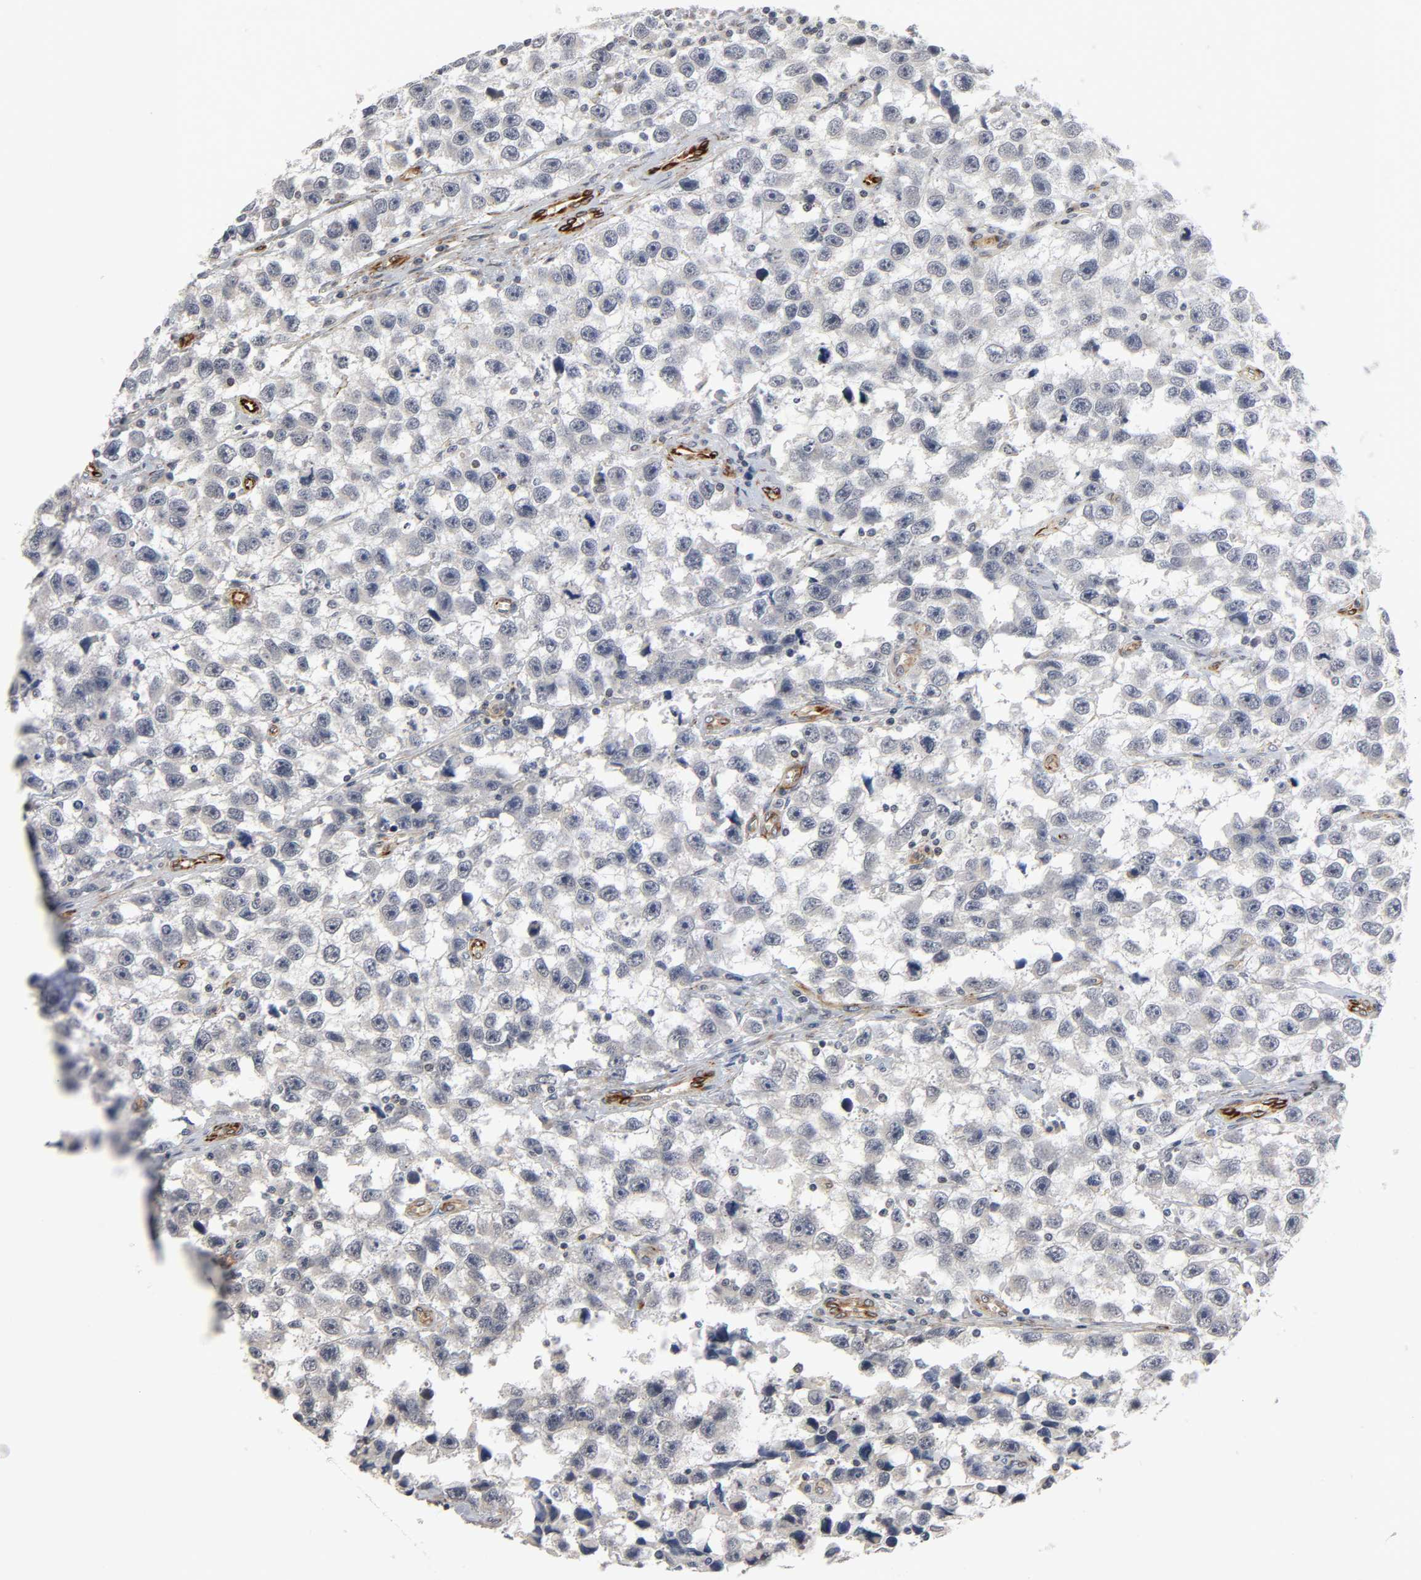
{"staining": {"intensity": "weak", "quantity": "<25%", "location": "cytoplasmic/membranous"}, "tissue": "testis cancer", "cell_type": "Tumor cells", "image_type": "cancer", "snomed": [{"axis": "morphology", "description": "Seminoma, NOS"}, {"axis": "topography", "description": "Testis"}], "caption": "Immunohistochemical staining of human seminoma (testis) demonstrates no significant expression in tumor cells.", "gene": "REEP6", "patient": {"sex": "male", "age": 33}}